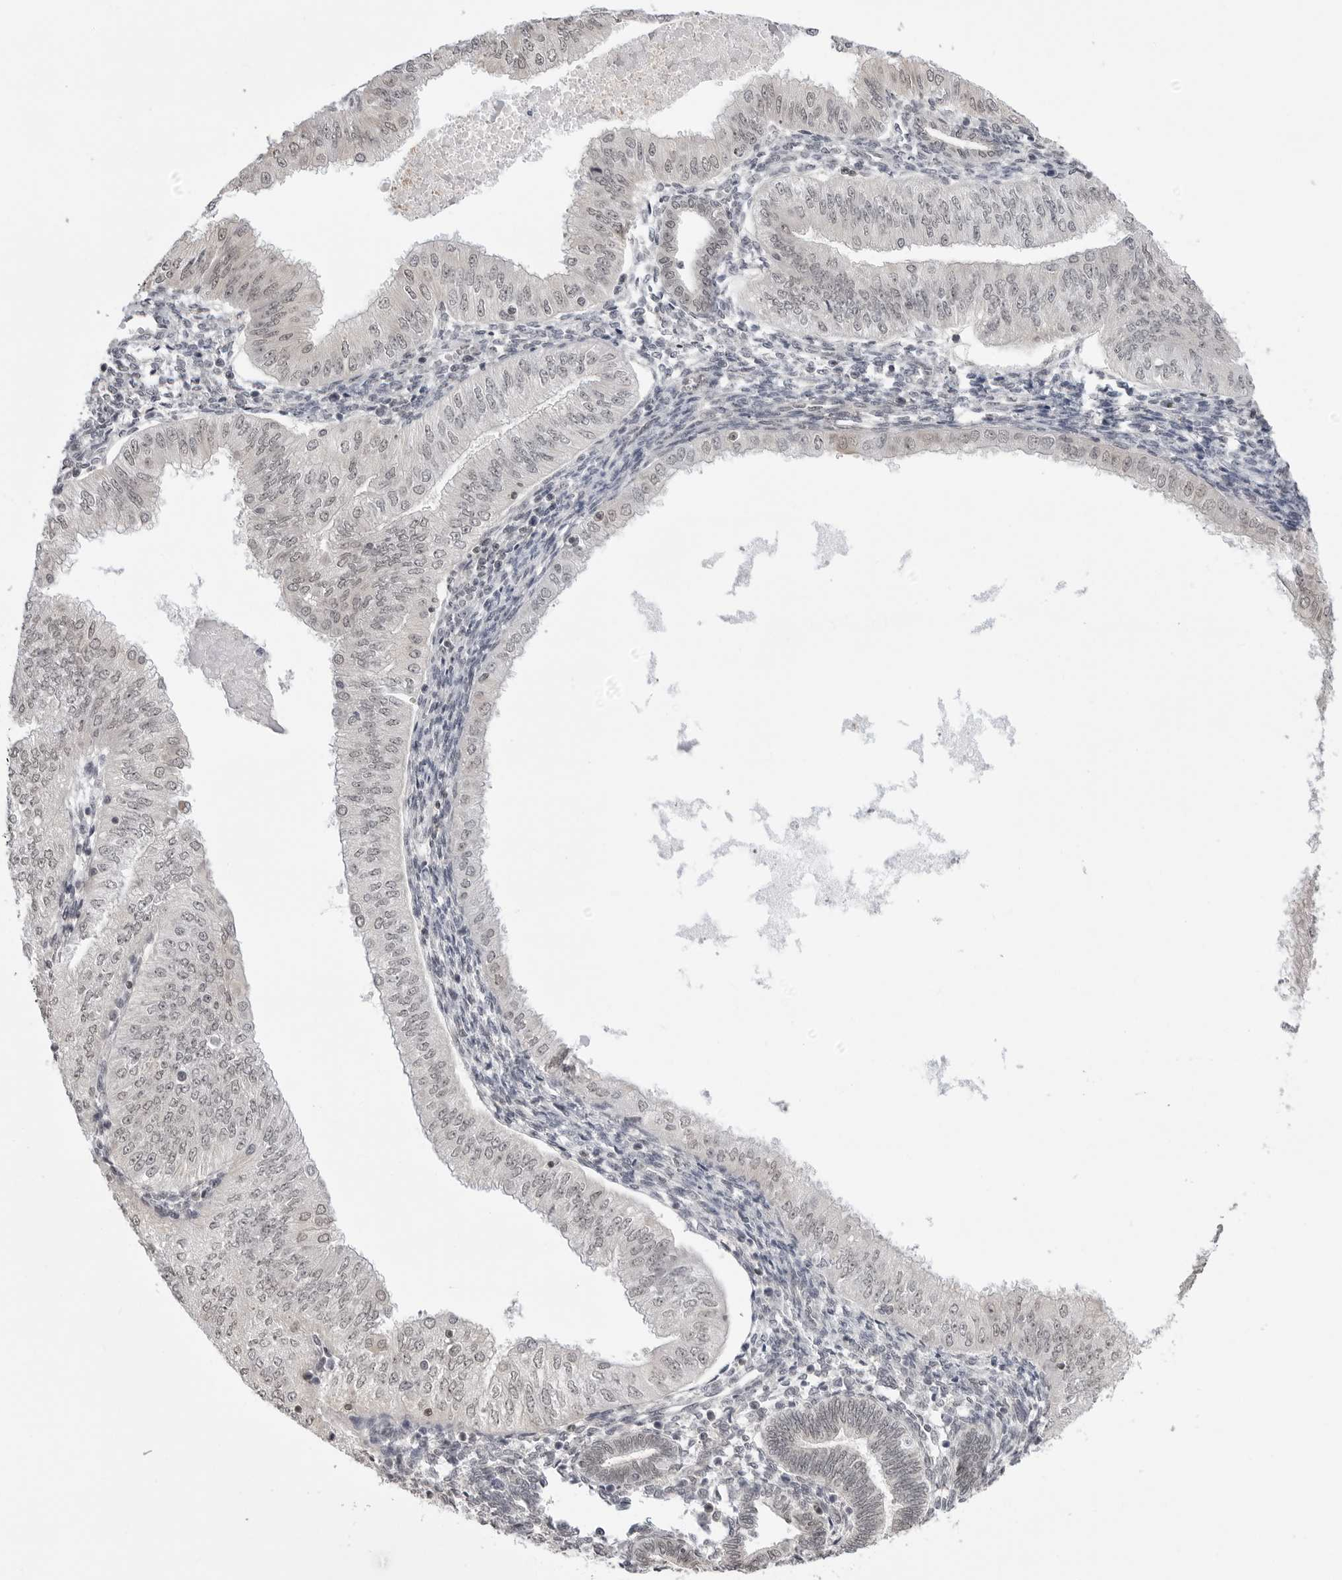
{"staining": {"intensity": "negative", "quantity": "none", "location": "none"}, "tissue": "endometrial cancer", "cell_type": "Tumor cells", "image_type": "cancer", "snomed": [{"axis": "morphology", "description": "Normal tissue, NOS"}, {"axis": "morphology", "description": "Adenocarcinoma, NOS"}, {"axis": "topography", "description": "Endometrium"}], "caption": "Immunohistochemistry (IHC) histopathology image of endometrial adenocarcinoma stained for a protein (brown), which exhibits no positivity in tumor cells.", "gene": "YWHAG", "patient": {"sex": "female", "age": 53}}